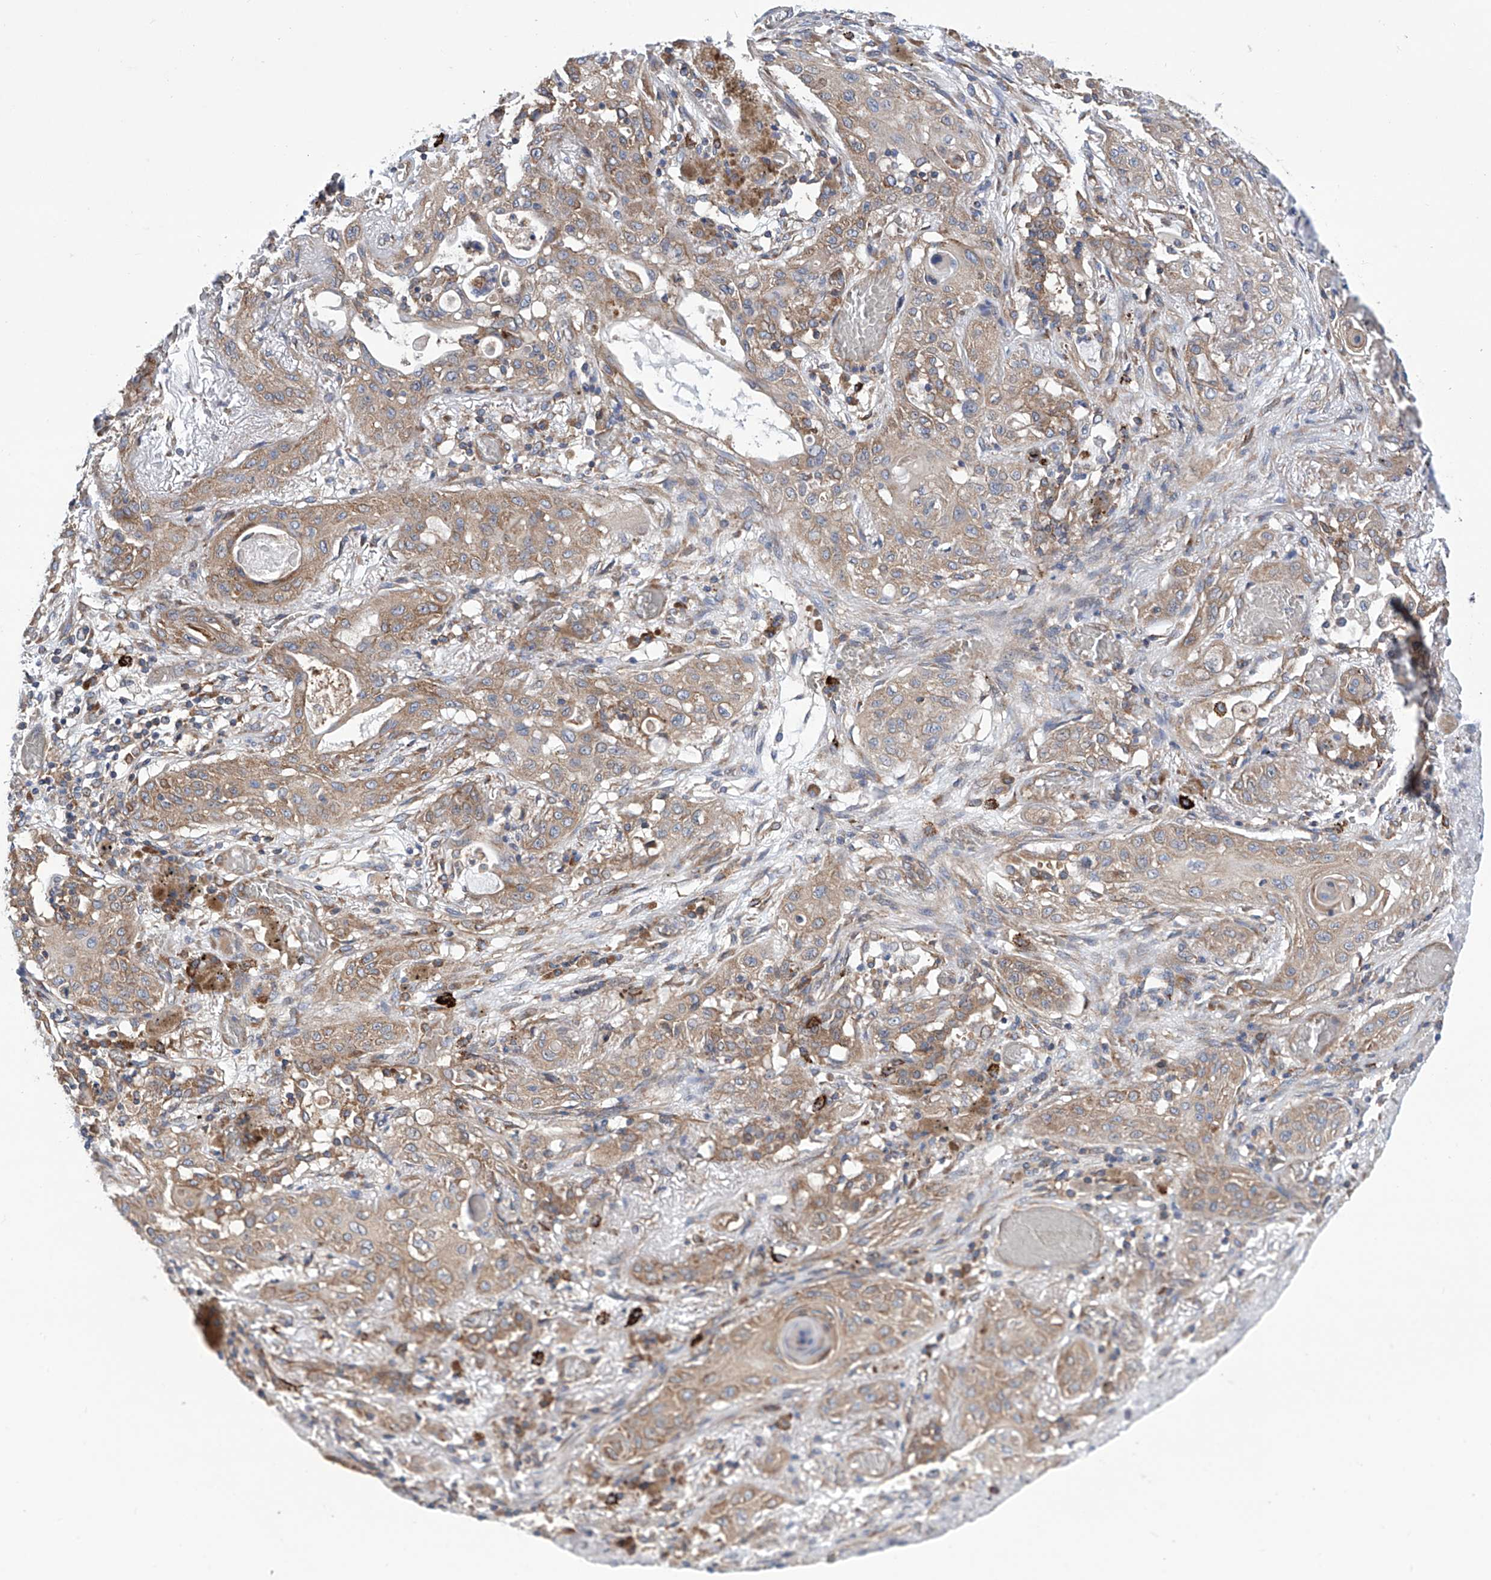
{"staining": {"intensity": "moderate", "quantity": ">75%", "location": "cytoplasmic/membranous"}, "tissue": "lung cancer", "cell_type": "Tumor cells", "image_type": "cancer", "snomed": [{"axis": "morphology", "description": "Squamous cell carcinoma, NOS"}, {"axis": "topography", "description": "Lung"}], "caption": "This photomicrograph demonstrates immunohistochemistry (IHC) staining of human squamous cell carcinoma (lung), with medium moderate cytoplasmic/membranous positivity in approximately >75% of tumor cells.", "gene": "SENP2", "patient": {"sex": "female", "age": 47}}